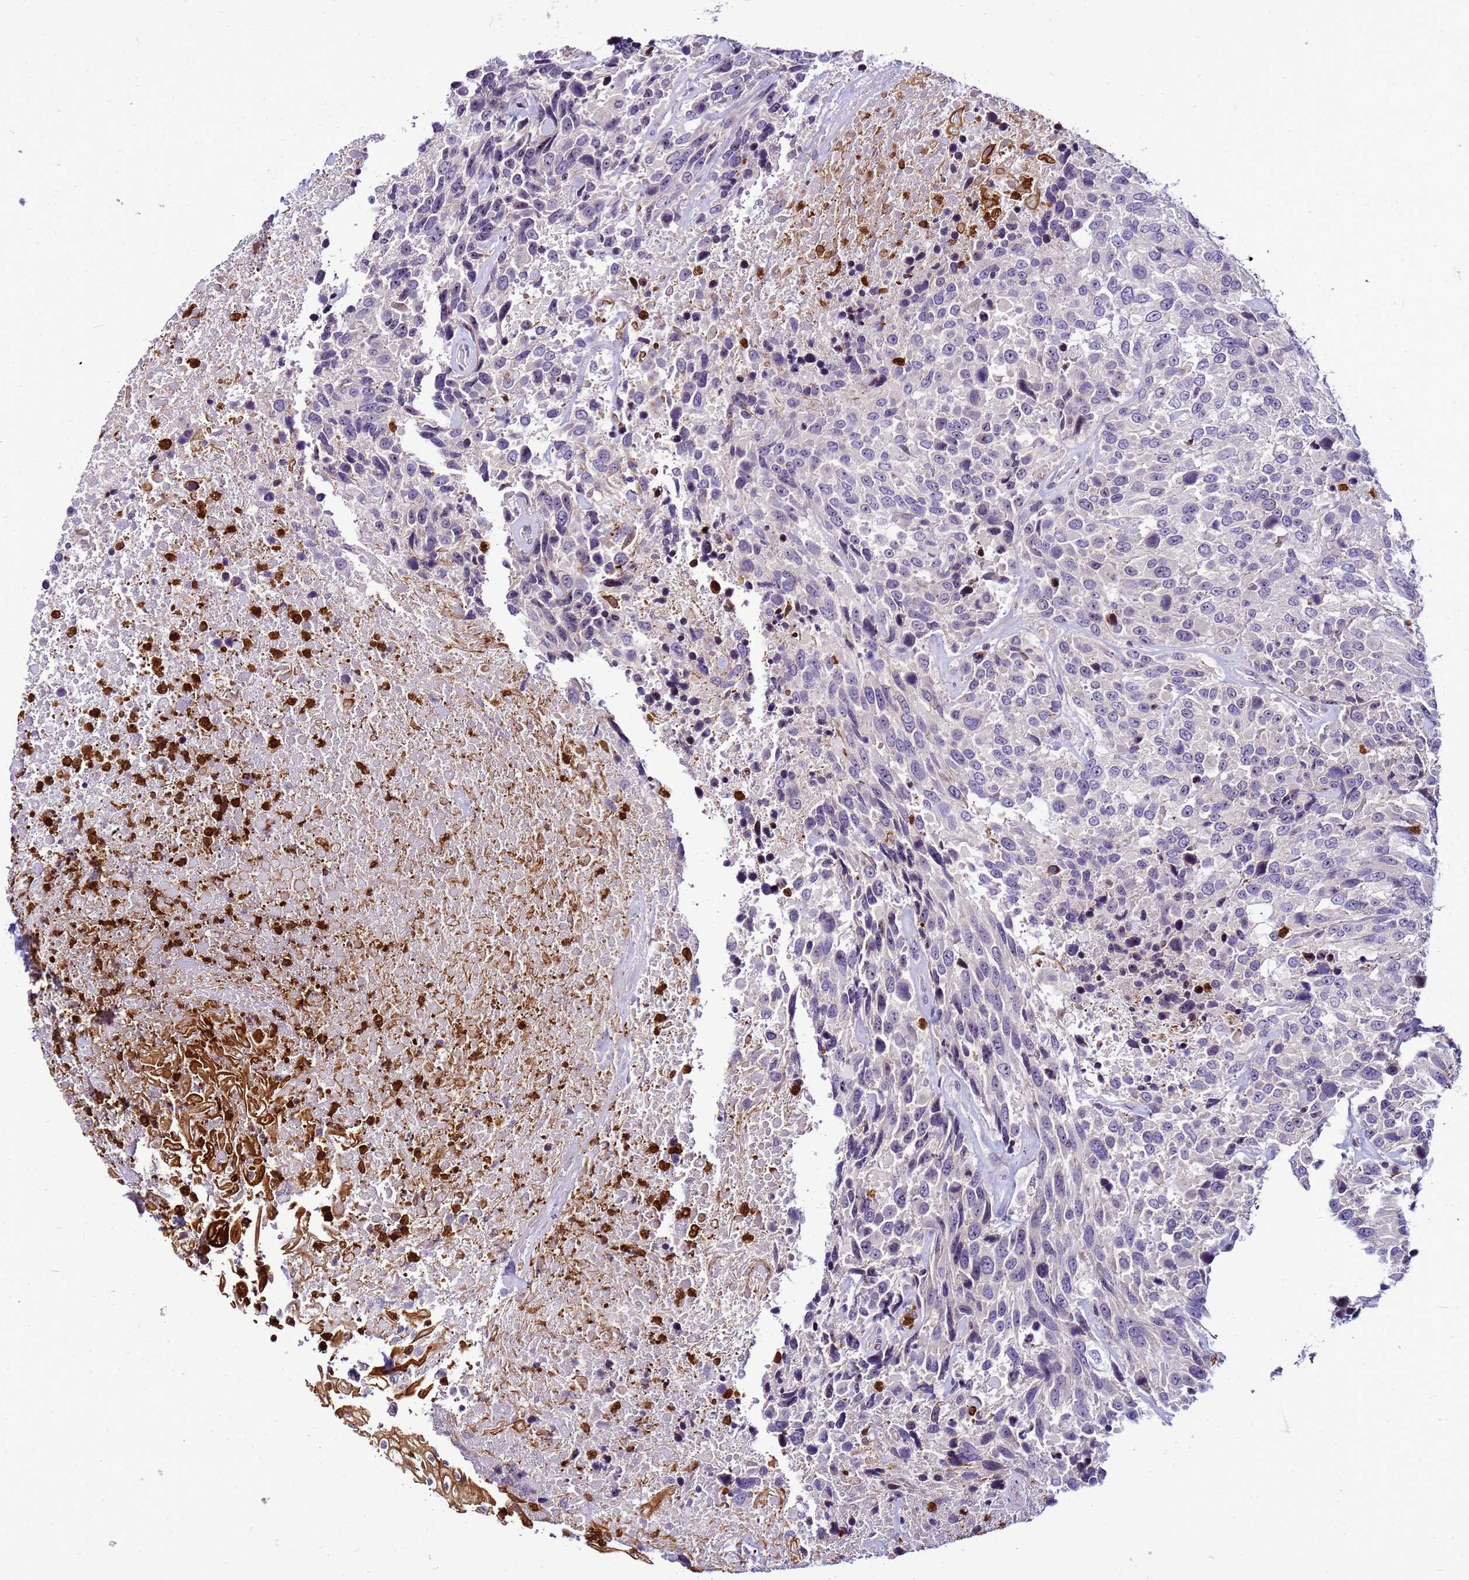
{"staining": {"intensity": "negative", "quantity": "none", "location": "none"}, "tissue": "urothelial cancer", "cell_type": "Tumor cells", "image_type": "cancer", "snomed": [{"axis": "morphology", "description": "Urothelial carcinoma, High grade"}, {"axis": "topography", "description": "Urinary bladder"}], "caption": "DAB immunohistochemical staining of human urothelial cancer demonstrates no significant staining in tumor cells.", "gene": "VPS4B", "patient": {"sex": "female", "age": 70}}